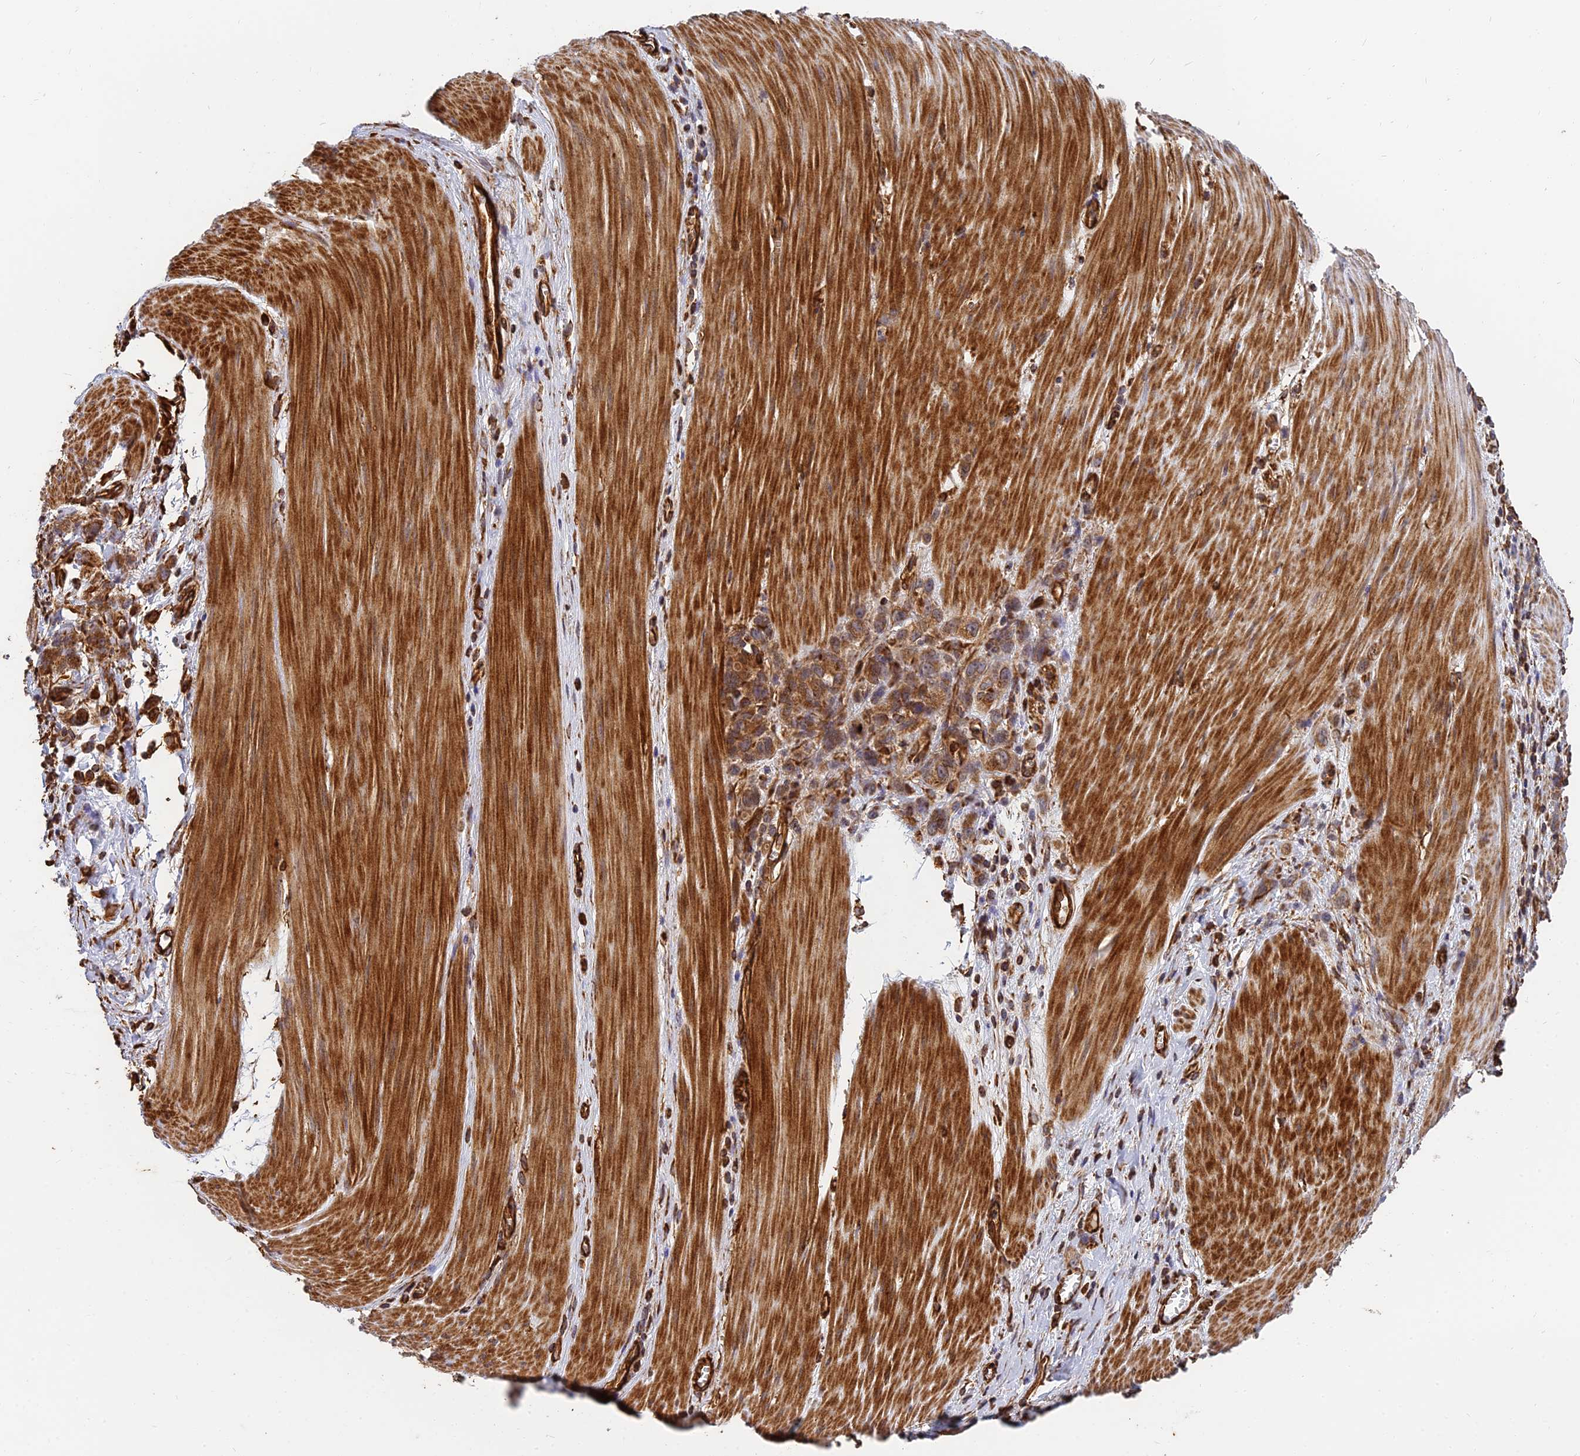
{"staining": {"intensity": "moderate", "quantity": ">75%", "location": "cytoplasmic/membranous"}, "tissue": "stomach cancer", "cell_type": "Tumor cells", "image_type": "cancer", "snomed": [{"axis": "morphology", "description": "Adenocarcinoma, NOS"}, {"axis": "topography", "description": "Stomach"}], "caption": "The histopathology image exhibits a brown stain indicating the presence of a protein in the cytoplasmic/membranous of tumor cells in adenocarcinoma (stomach).", "gene": "DSTYK", "patient": {"sex": "female", "age": 76}}